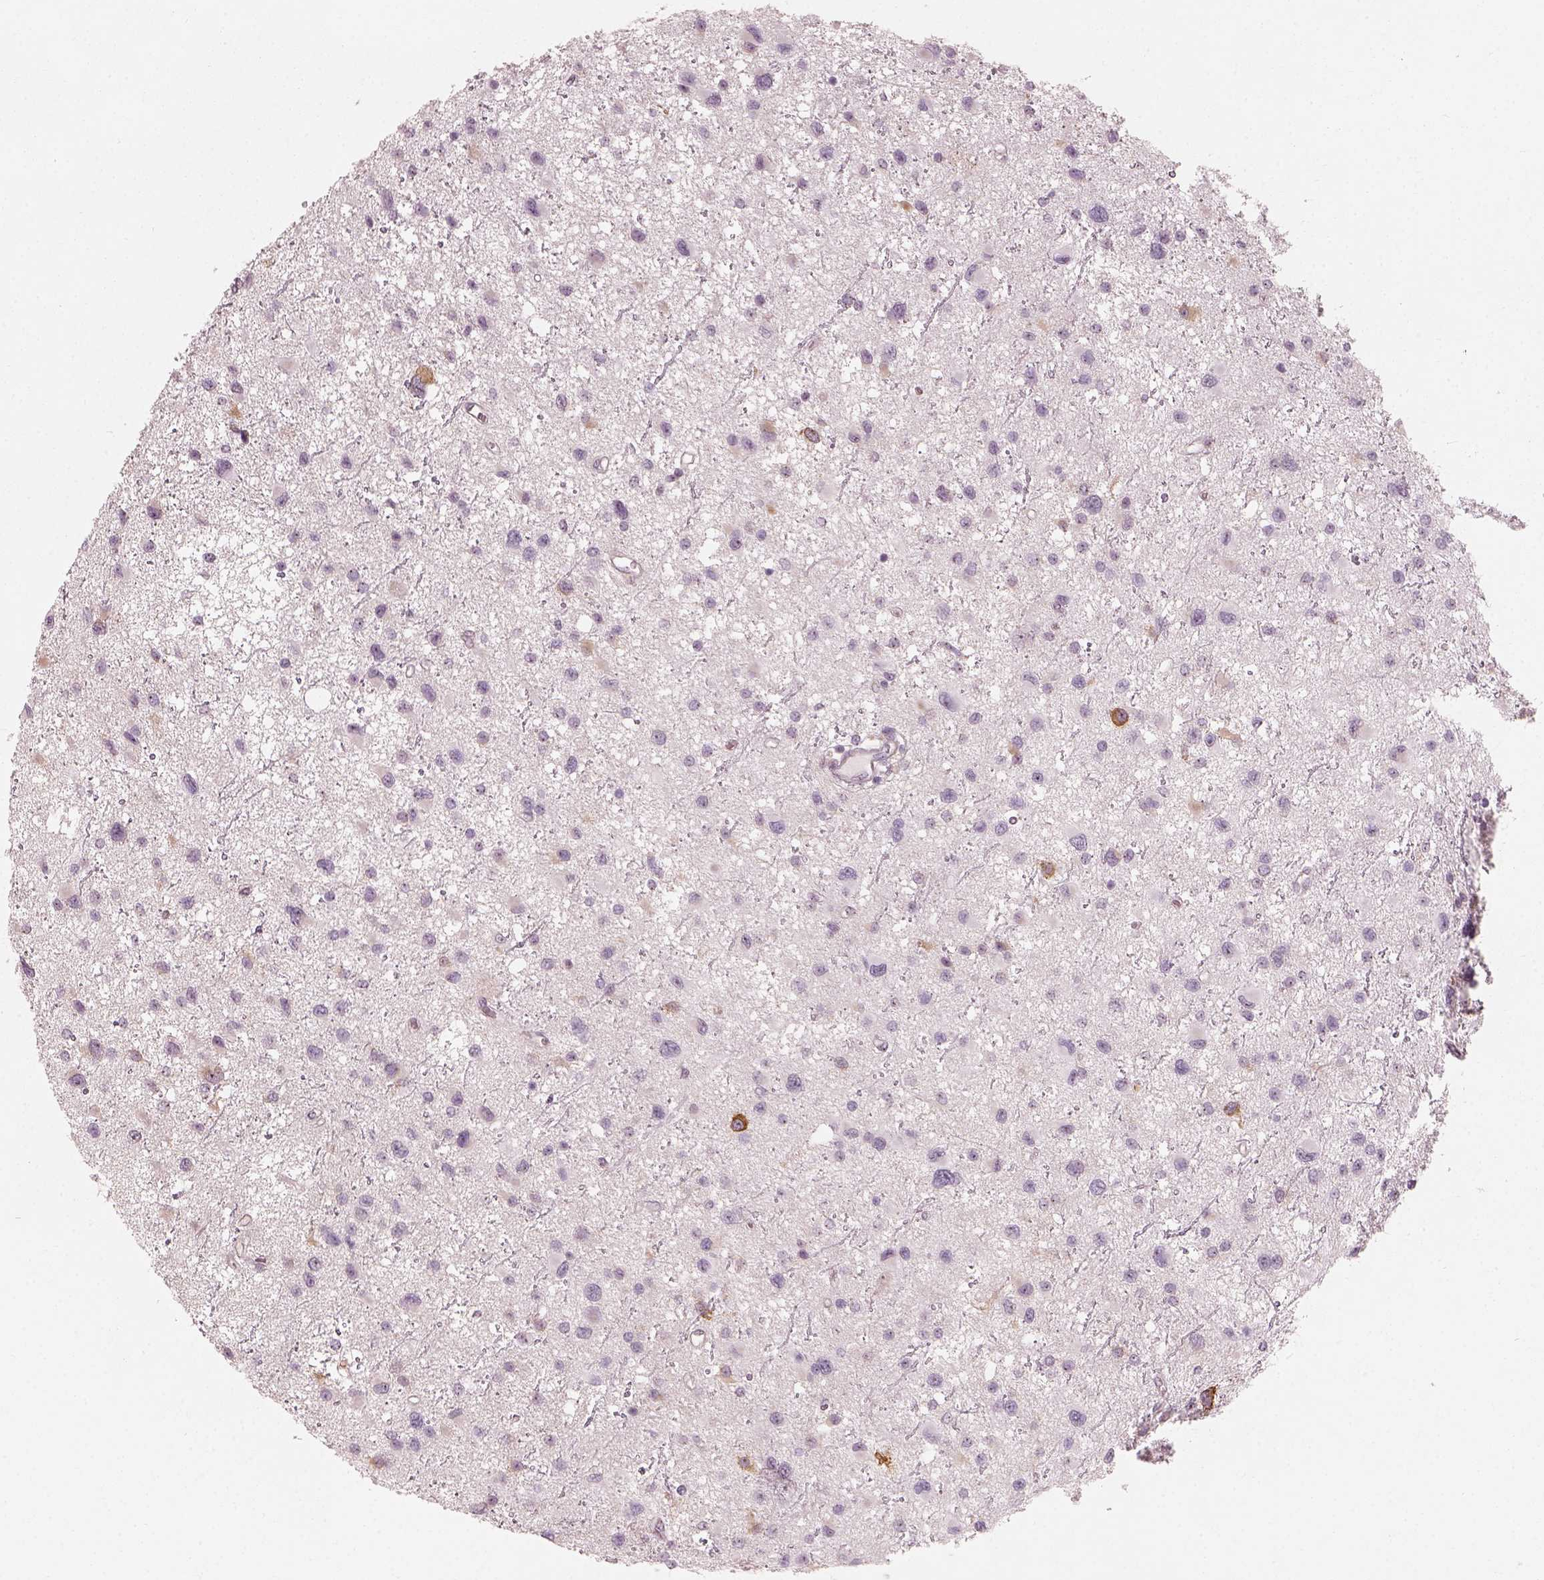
{"staining": {"intensity": "negative", "quantity": "none", "location": "none"}, "tissue": "glioma", "cell_type": "Tumor cells", "image_type": "cancer", "snomed": [{"axis": "morphology", "description": "Glioma, malignant, Low grade"}, {"axis": "topography", "description": "Brain"}], "caption": "High magnification brightfield microscopy of low-grade glioma (malignant) stained with DAB (brown) and counterstained with hematoxylin (blue): tumor cells show no significant expression. (Brightfield microscopy of DAB (3,3'-diaminobenzidine) IHC at high magnification).", "gene": "CDS1", "patient": {"sex": "female", "age": 32}}